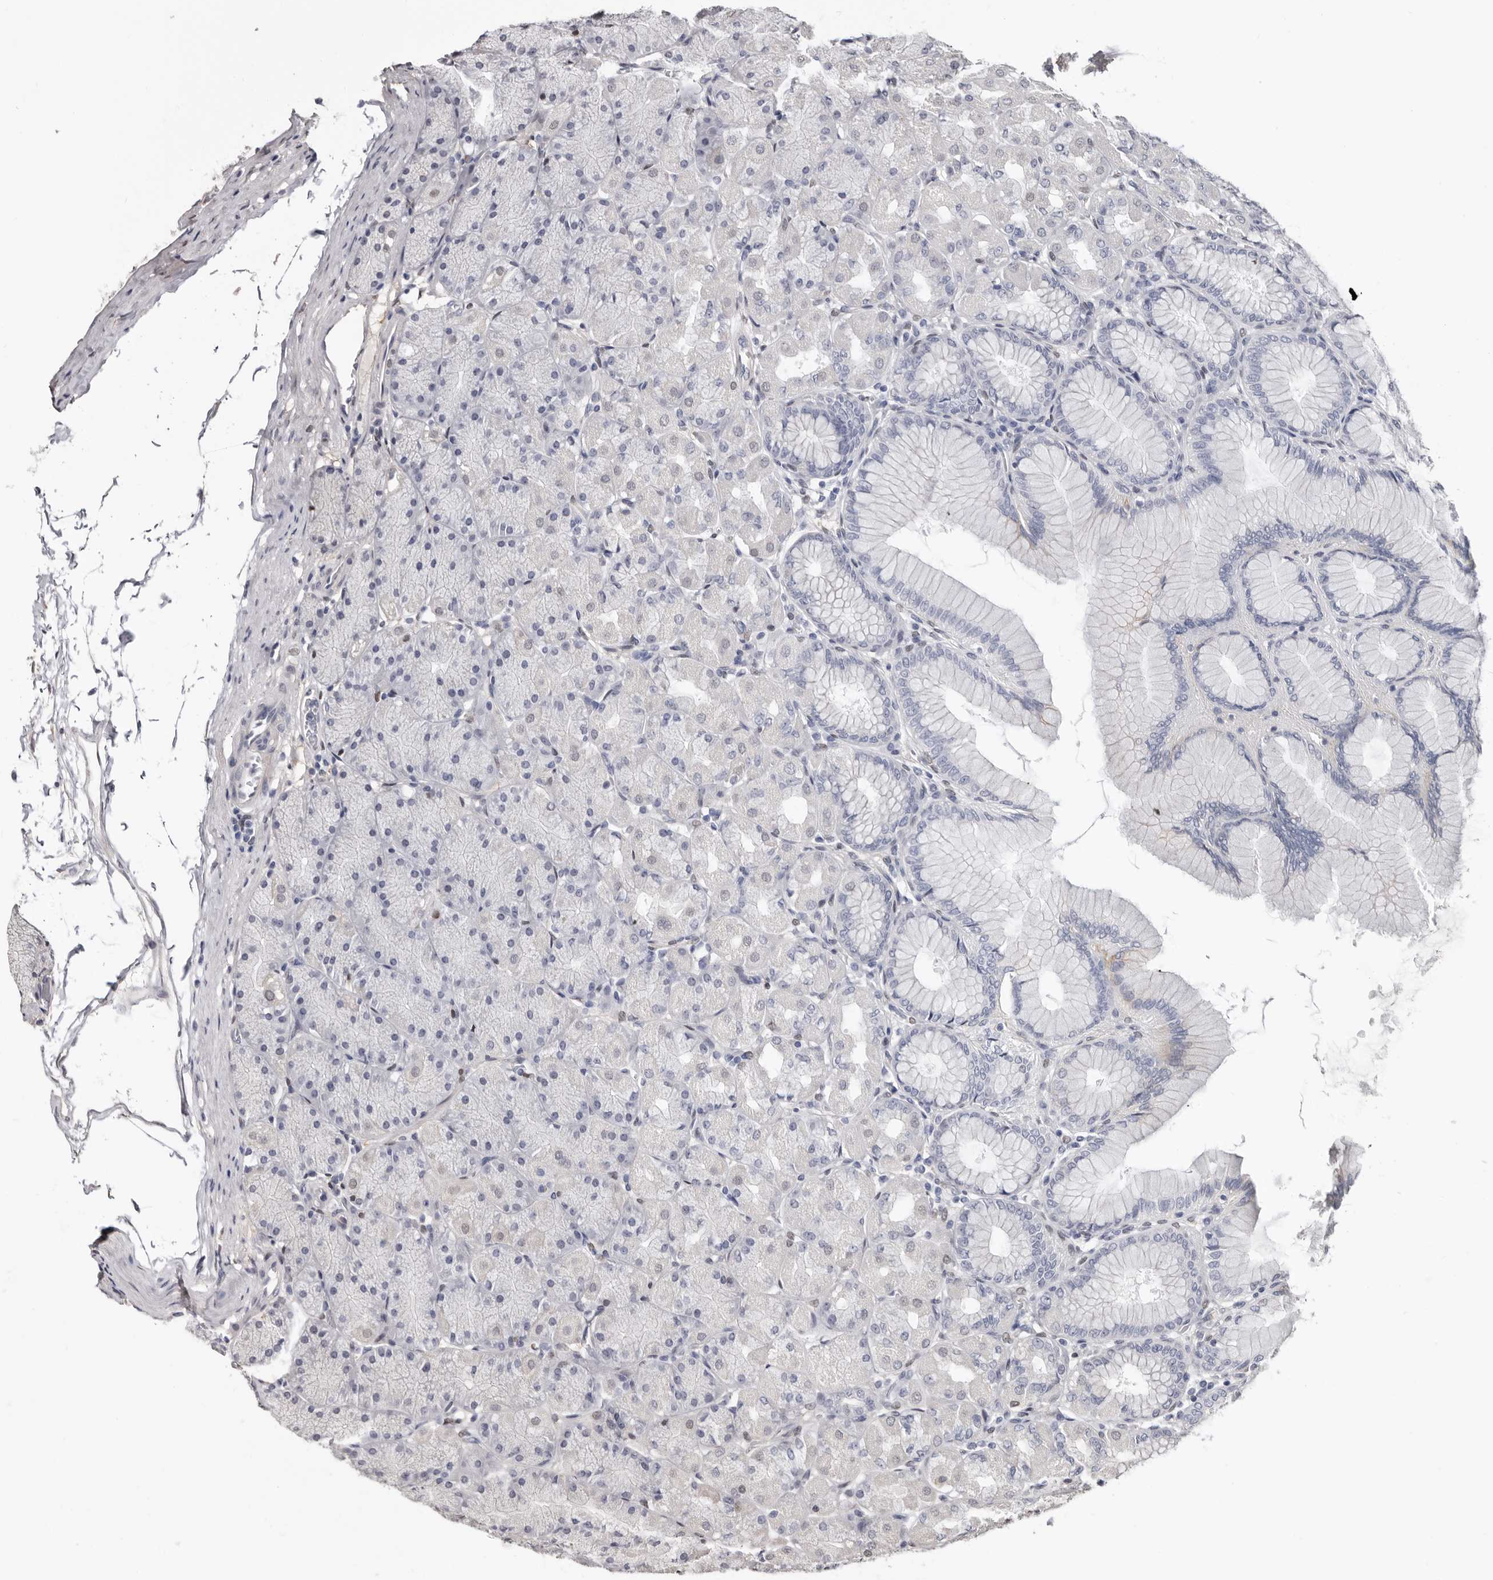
{"staining": {"intensity": "negative", "quantity": "none", "location": "none"}, "tissue": "stomach", "cell_type": "Glandular cells", "image_type": "normal", "snomed": [{"axis": "morphology", "description": "Normal tissue, NOS"}, {"axis": "topography", "description": "Stomach, upper"}], "caption": "Glandular cells show no significant protein expression in normal stomach.", "gene": "KHDRBS2", "patient": {"sex": "female", "age": 56}}